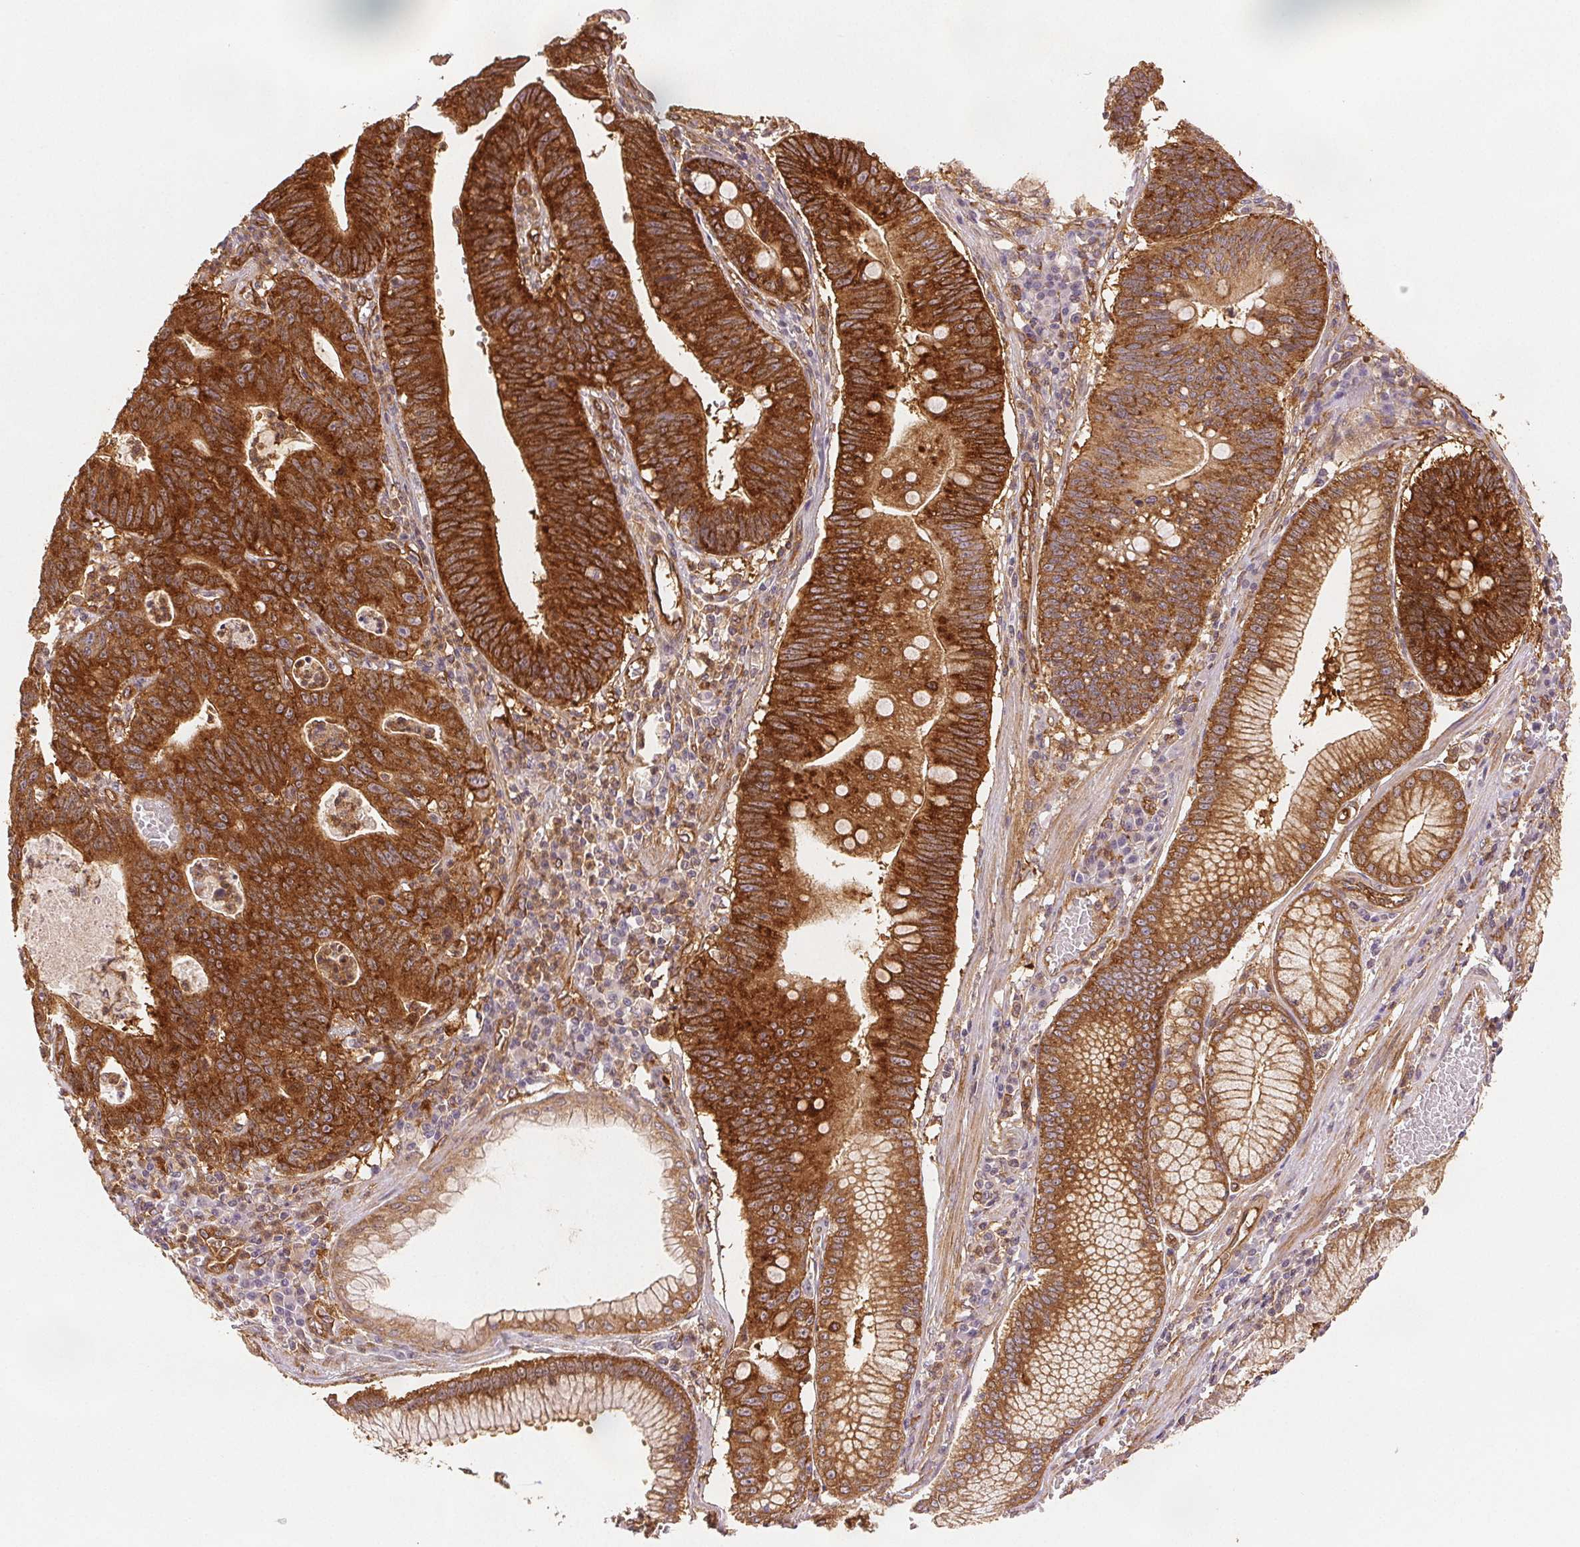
{"staining": {"intensity": "strong", "quantity": ">75%", "location": "cytoplasmic/membranous"}, "tissue": "stomach cancer", "cell_type": "Tumor cells", "image_type": "cancer", "snomed": [{"axis": "morphology", "description": "Adenocarcinoma, NOS"}, {"axis": "topography", "description": "Stomach"}], "caption": "The image demonstrates immunohistochemical staining of stomach cancer (adenocarcinoma). There is strong cytoplasmic/membranous staining is seen in about >75% of tumor cells.", "gene": "DIAPH2", "patient": {"sex": "male", "age": 59}}